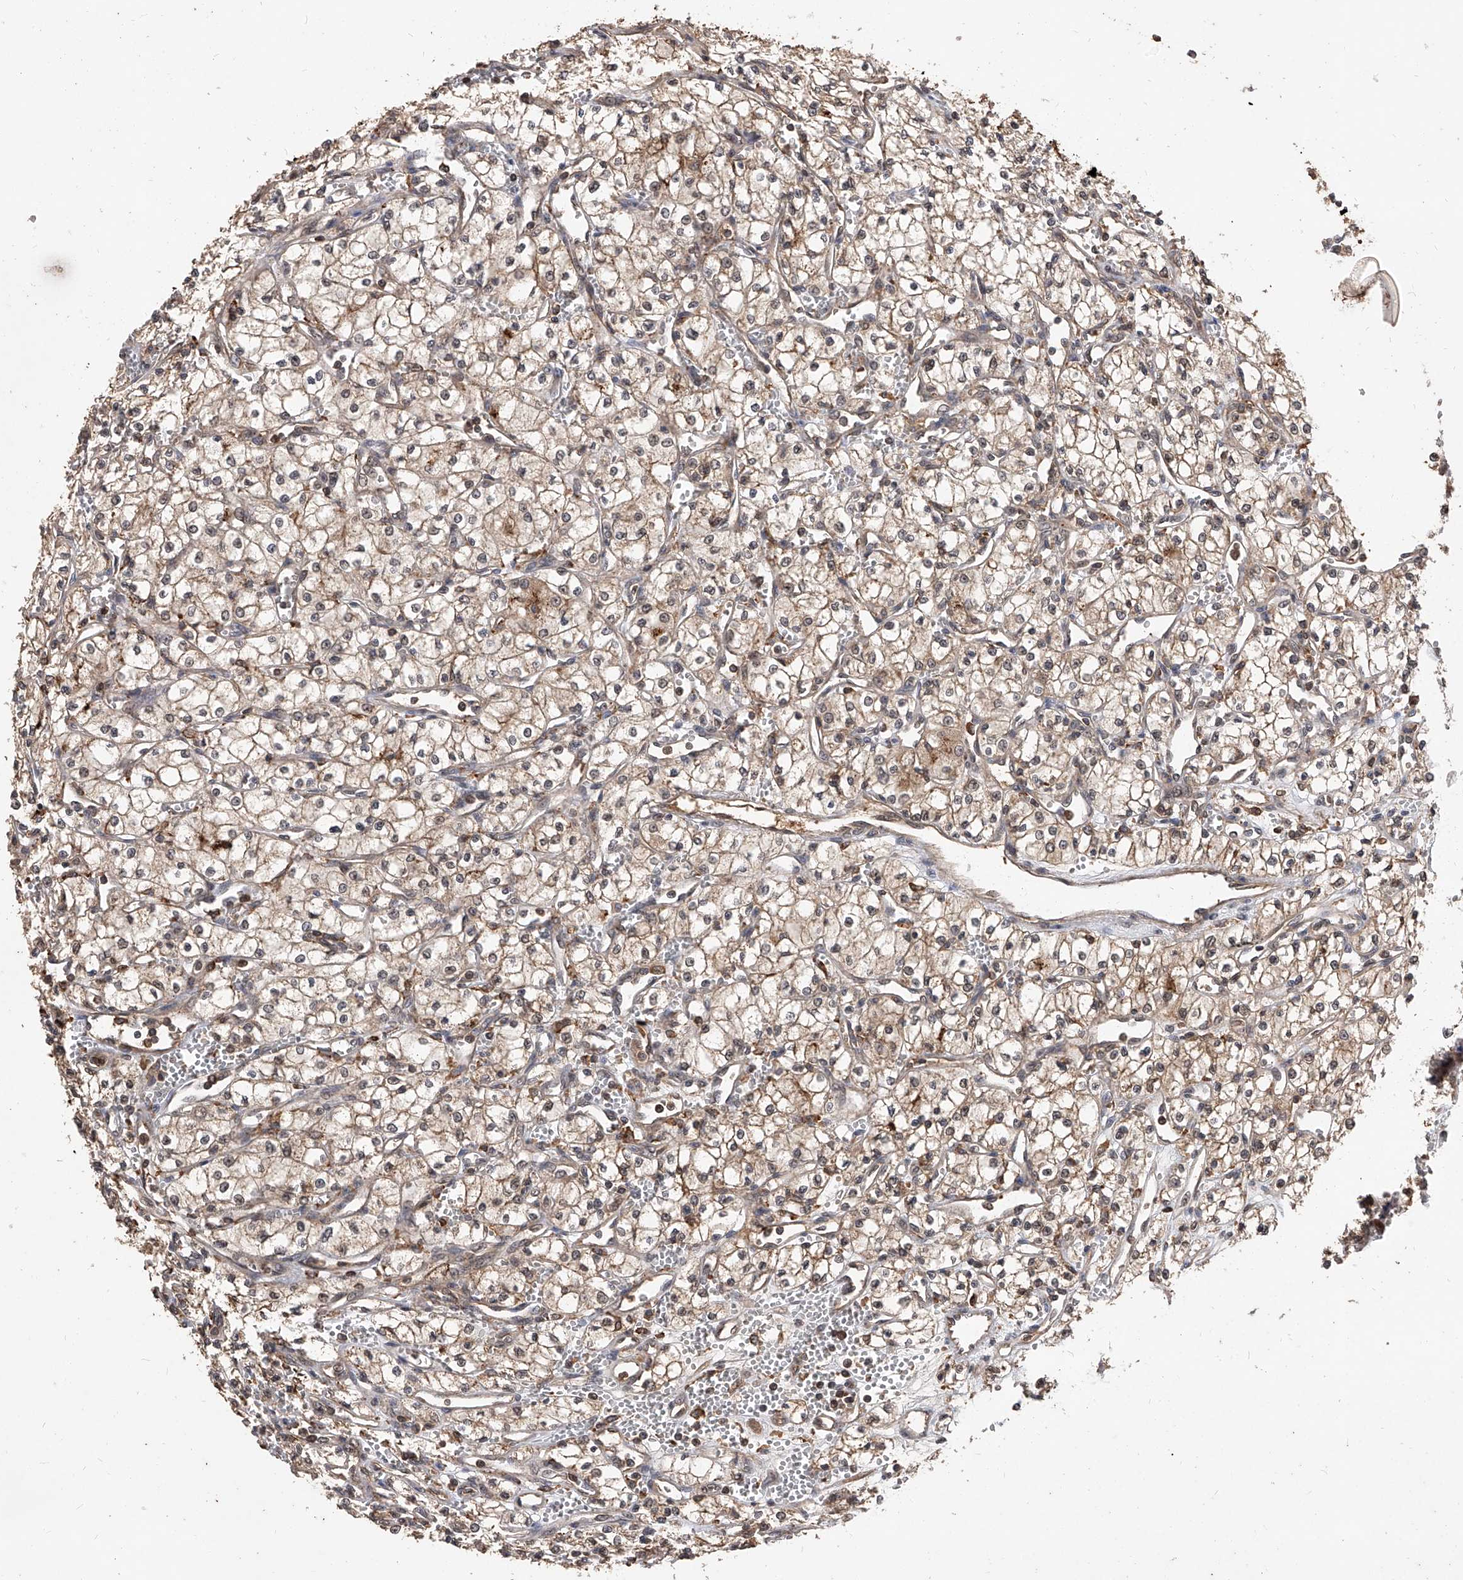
{"staining": {"intensity": "moderate", "quantity": ">75%", "location": "cytoplasmic/membranous"}, "tissue": "renal cancer", "cell_type": "Tumor cells", "image_type": "cancer", "snomed": [{"axis": "morphology", "description": "Adenocarcinoma, NOS"}, {"axis": "topography", "description": "Kidney"}], "caption": "Adenocarcinoma (renal) stained with DAB (3,3'-diaminobenzidine) IHC demonstrates medium levels of moderate cytoplasmic/membranous staining in about >75% of tumor cells.", "gene": "CFAP410", "patient": {"sex": "male", "age": 59}}